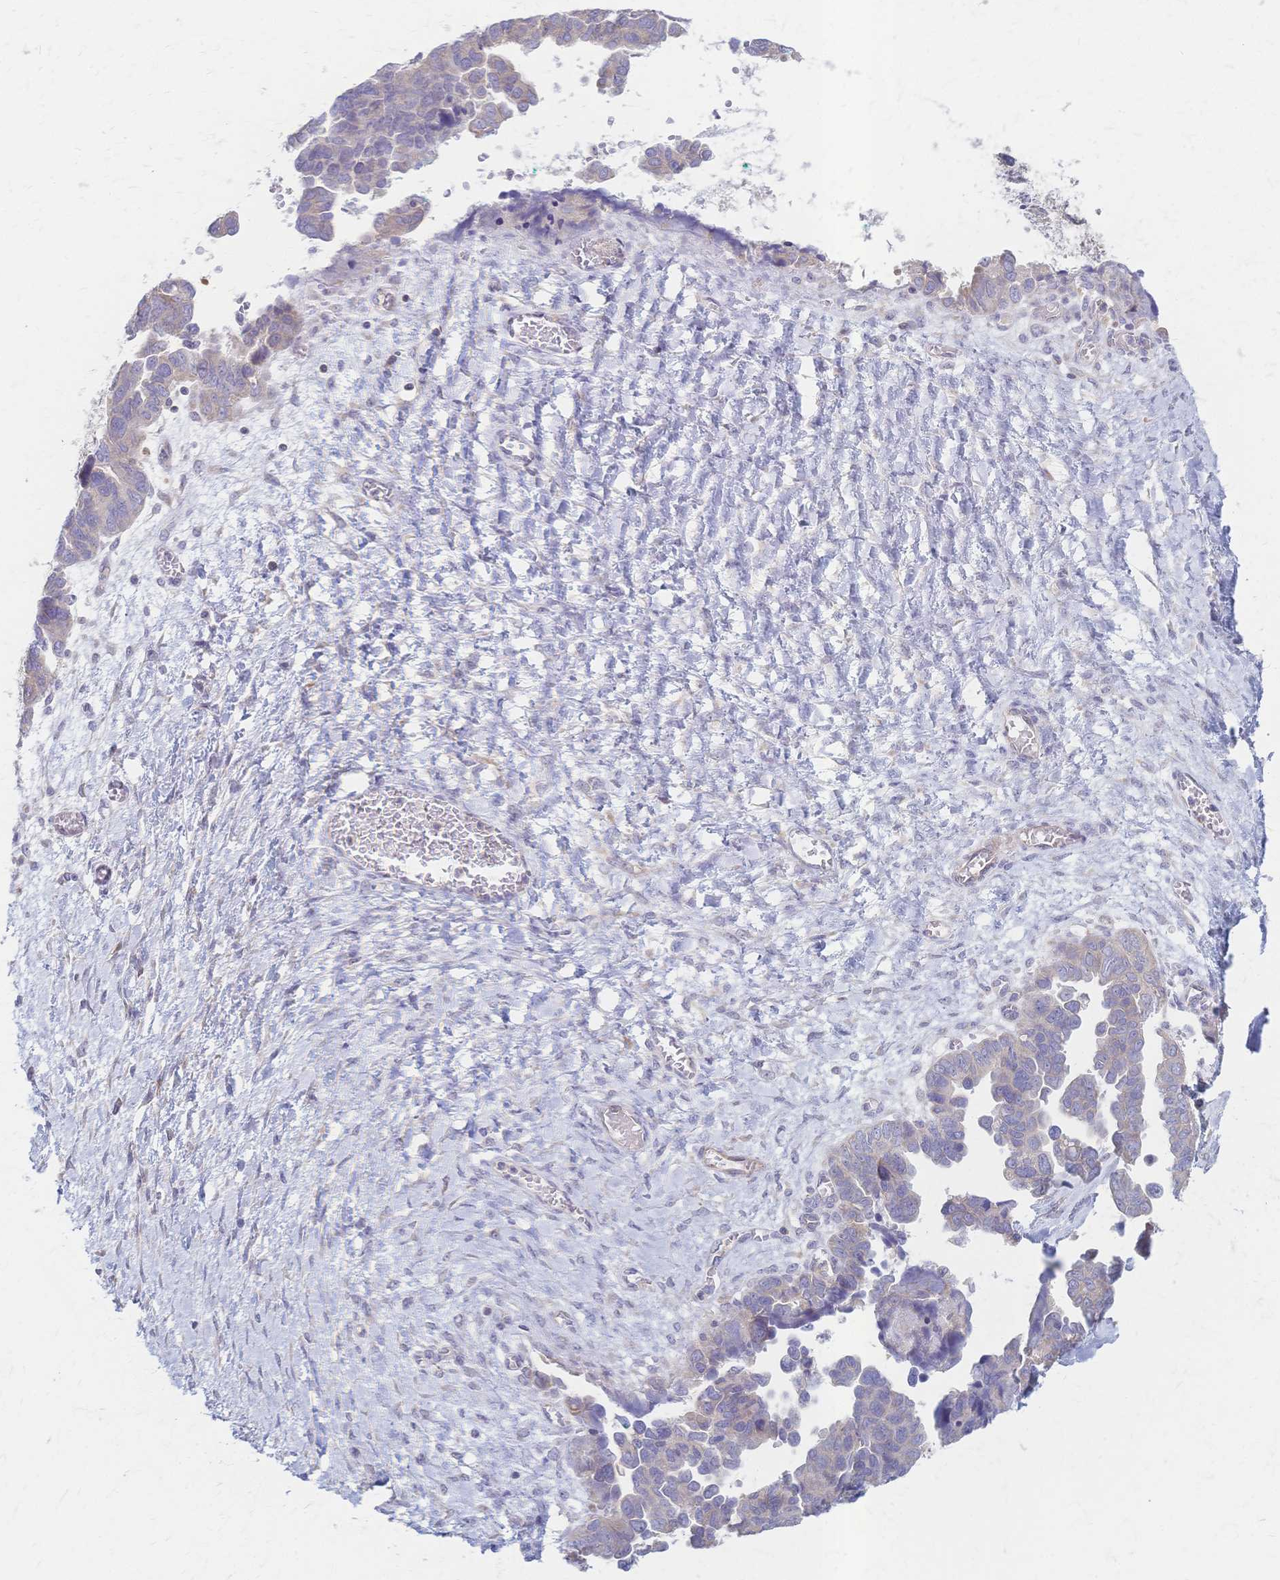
{"staining": {"intensity": "negative", "quantity": "none", "location": "none"}, "tissue": "ovarian cancer", "cell_type": "Tumor cells", "image_type": "cancer", "snomed": [{"axis": "morphology", "description": "Cystadenocarcinoma, serous, NOS"}, {"axis": "topography", "description": "Ovary"}], "caption": "This micrograph is of ovarian cancer (serous cystadenocarcinoma) stained with immunohistochemistry (IHC) to label a protein in brown with the nuclei are counter-stained blue. There is no positivity in tumor cells.", "gene": "CYB5A", "patient": {"sex": "female", "age": 64}}